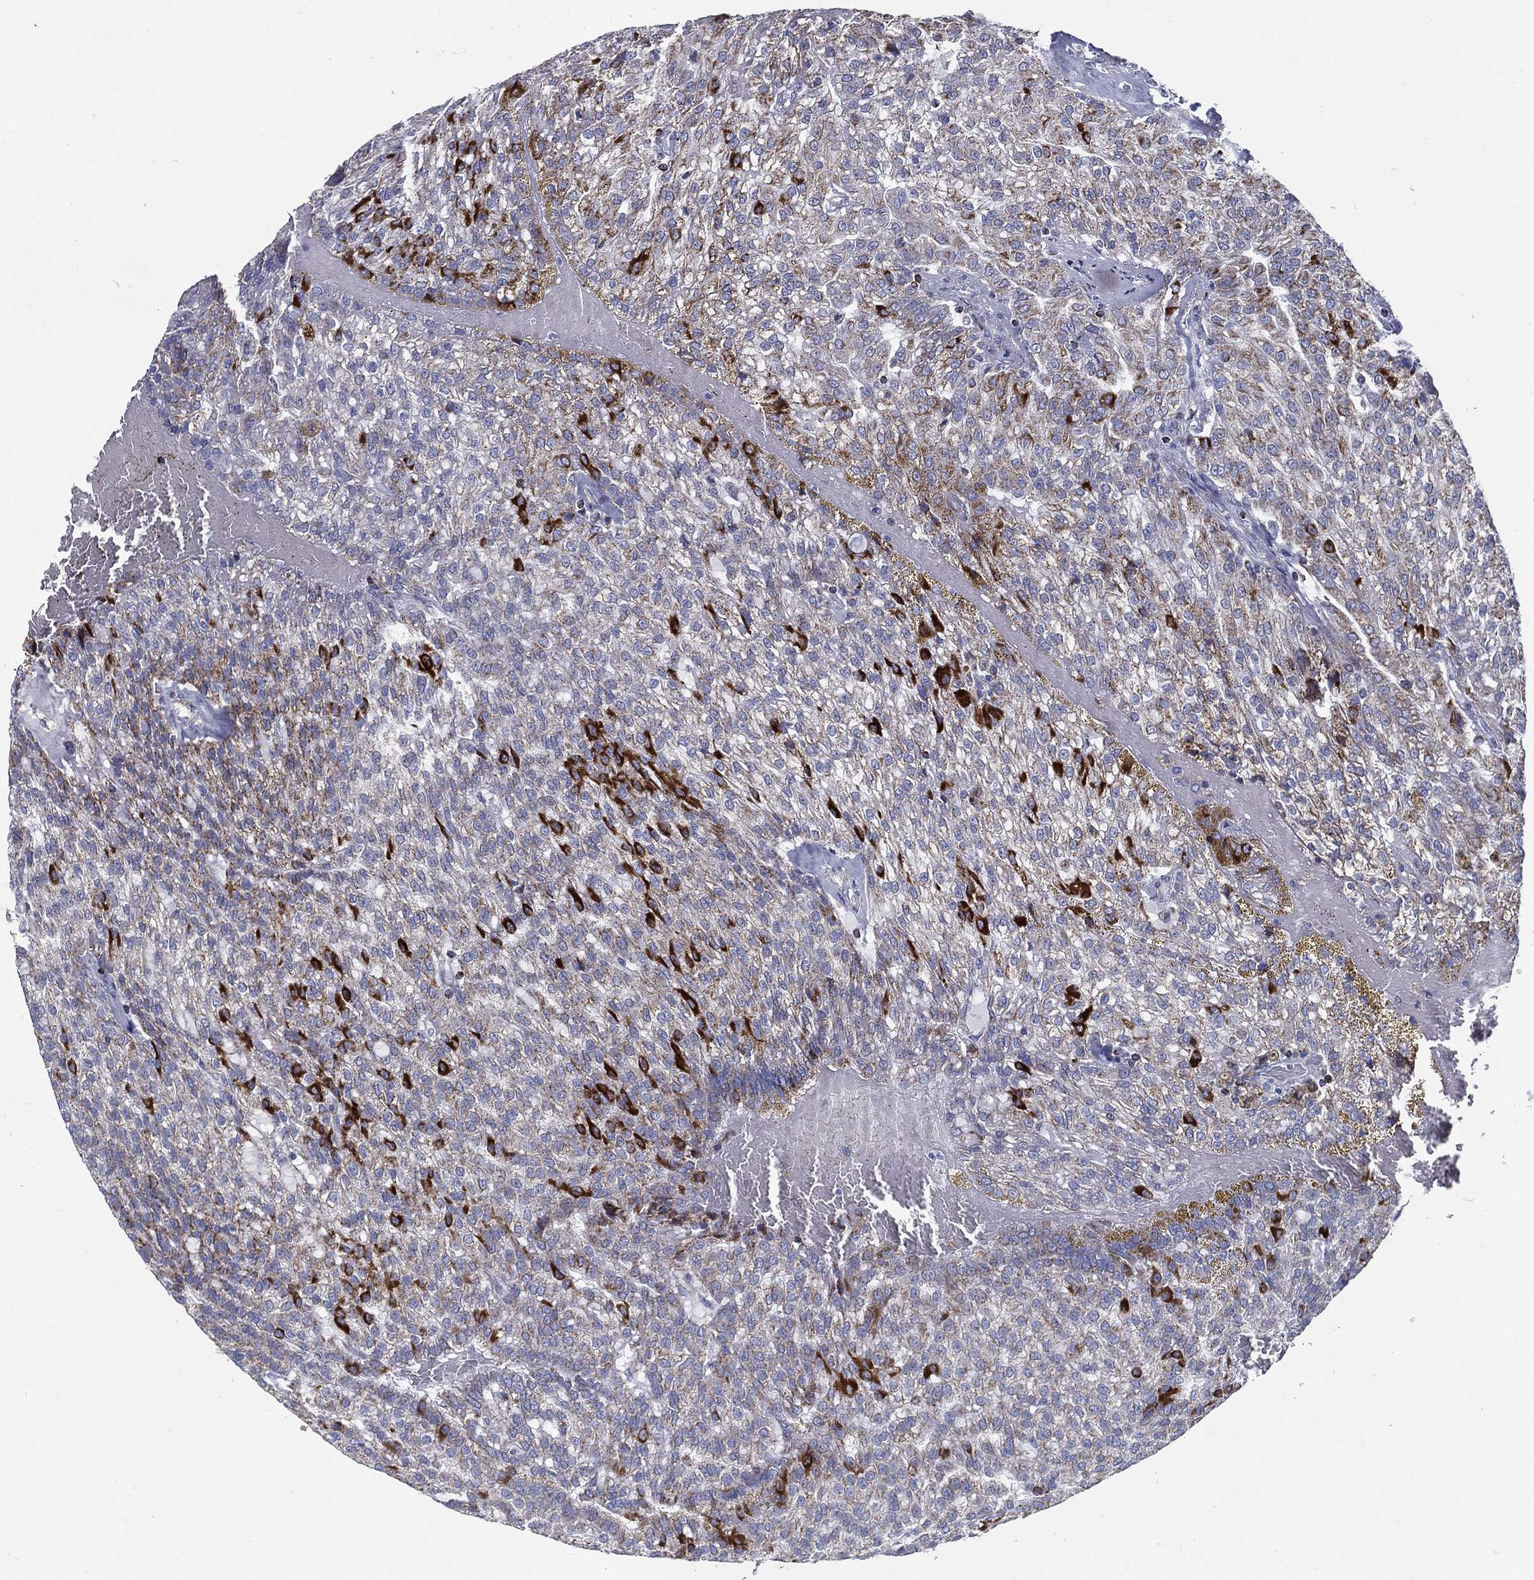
{"staining": {"intensity": "strong", "quantity": "<25%", "location": "cytoplasmic/membranous"}, "tissue": "renal cancer", "cell_type": "Tumor cells", "image_type": "cancer", "snomed": [{"axis": "morphology", "description": "Adenocarcinoma, NOS"}, {"axis": "topography", "description": "Kidney"}], "caption": "Protein analysis of renal cancer (adenocarcinoma) tissue reveals strong cytoplasmic/membranous staining in about <25% of tumor cells. The protein of interest is shown in brown color, while the nuclei are stained blue.", "gene": "SFXN1", "patient": {"sex": "male", "age": 63}}